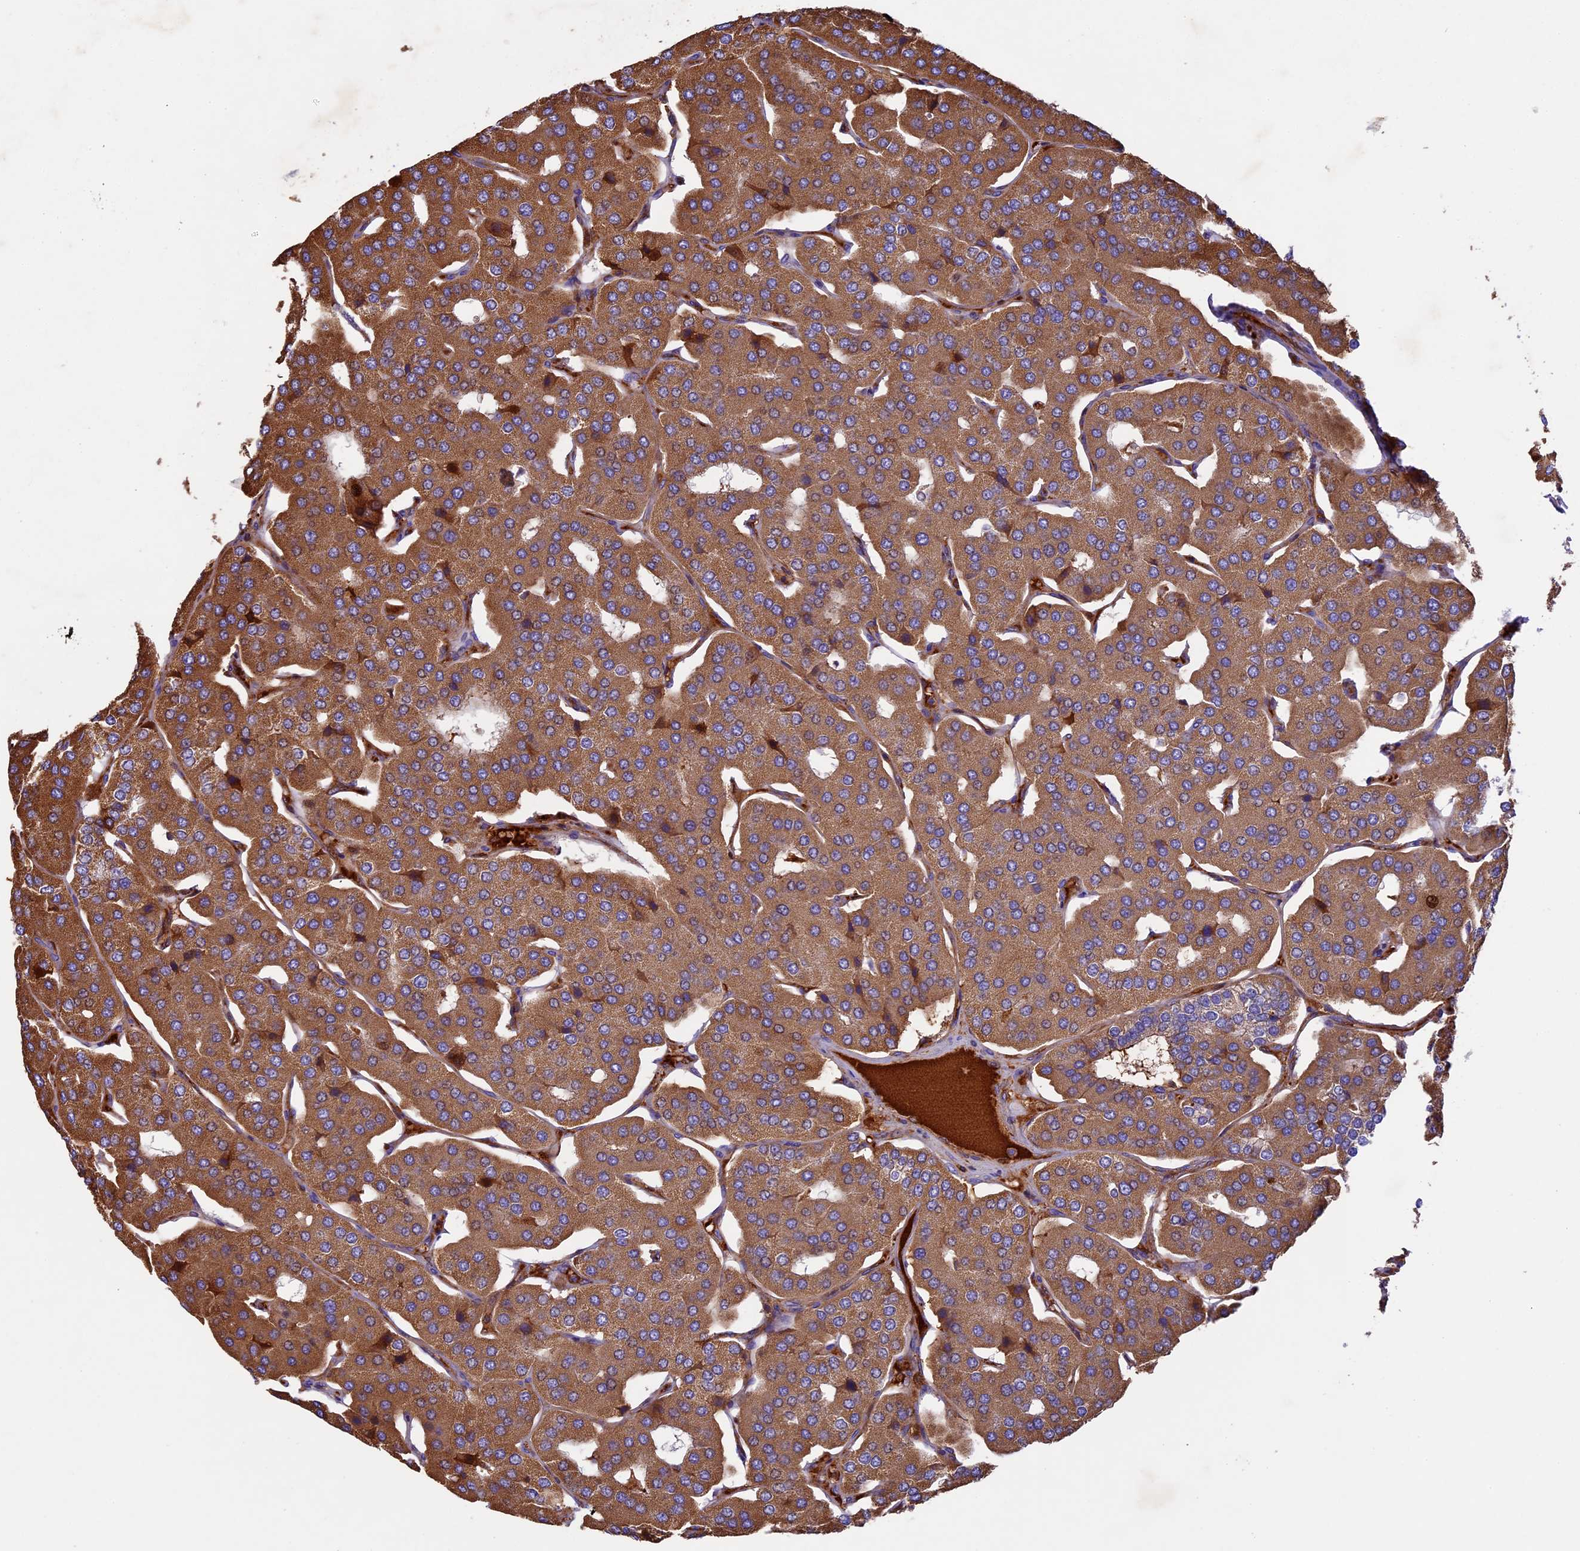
{"staining": {"intensity": "moderate", "quantity": ">75%", "location": "cytoplasmic/membranous"}, "tissue": "parathyroid gland", "cell_type": "Glandular cells", "image_type": "normal", "snomed": [{"axis": "morphology", "description": "Normal tissue, NOS"}, {"axis": "morphology", "description": "Adenoma, NOS"}, {"axis": "topography", "description": "Parathyroid gland"}], "caption": "Normal parathyroid gland was stained to show a protein in brown. There is medium levels of moderate cytoplasmic/membranous expression in approximately >75% of glandular cells.", "gene": "OCEL1", "patient": {"sex": "female", "age": 86}}